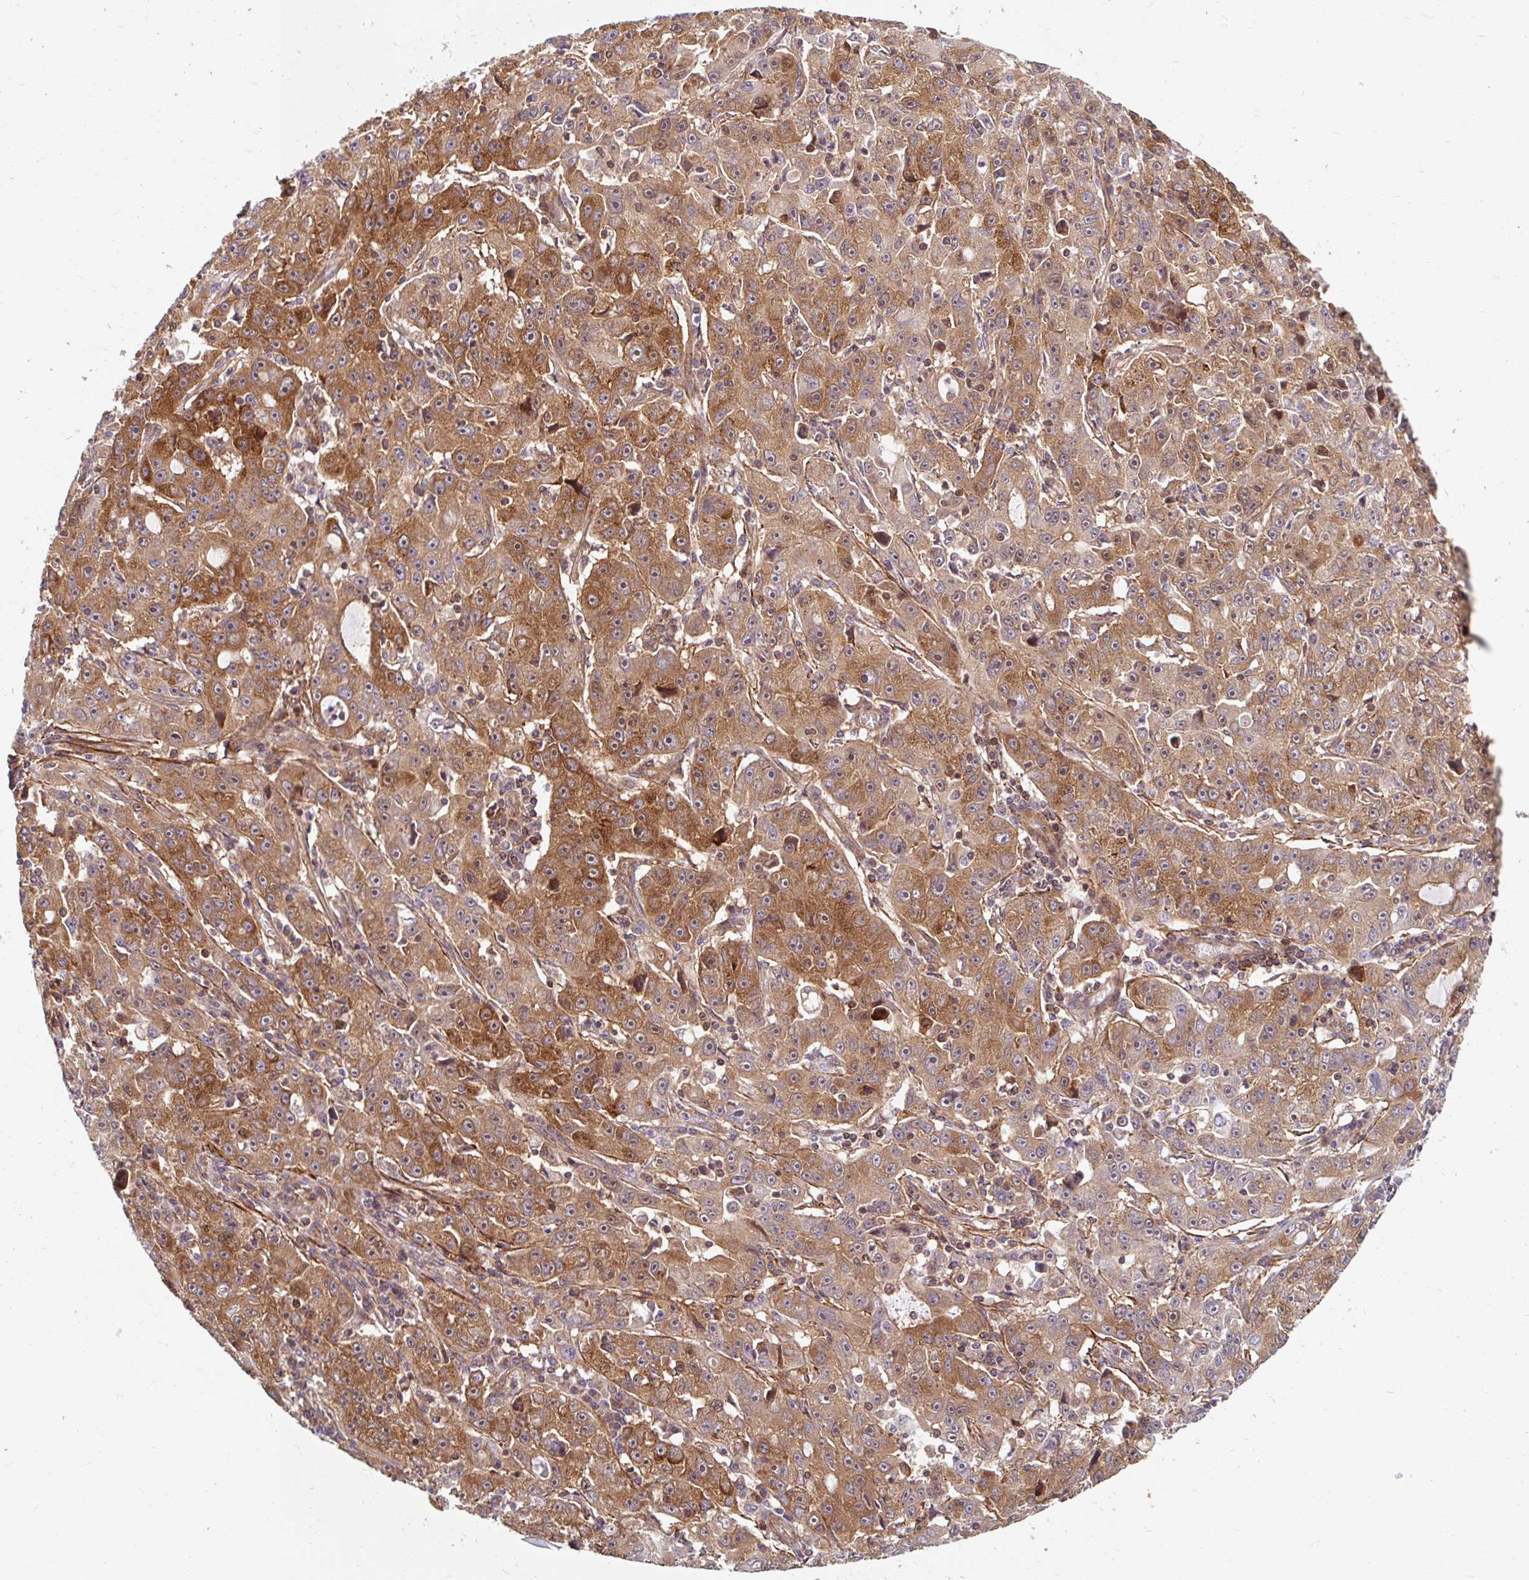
{"staining": {"intensity": "strong", "quantity": ">75%", "location": "cytoplasmic/membranous"}, "tissue": "lung cancer", "cell_type": "Tumor cells", "image_type": "cancer", "snomed": [{"axis": "morphology", "description": "Normal morphology"}, {"axis": "morphology", "description": "Adenocarcinoma, NOS"}, {"axis": "topography", "description": "Lymph node"}, {"axis": "topography", "description": "Lung"}], "caption": "IHC of lung adenocarcinoma demonstrates high levels of strong cytoplasmic/membranous expression in approximately >75% of tumor cells.", "gene": "BTF3", "patient": {"sex": "female", "age": 57}}